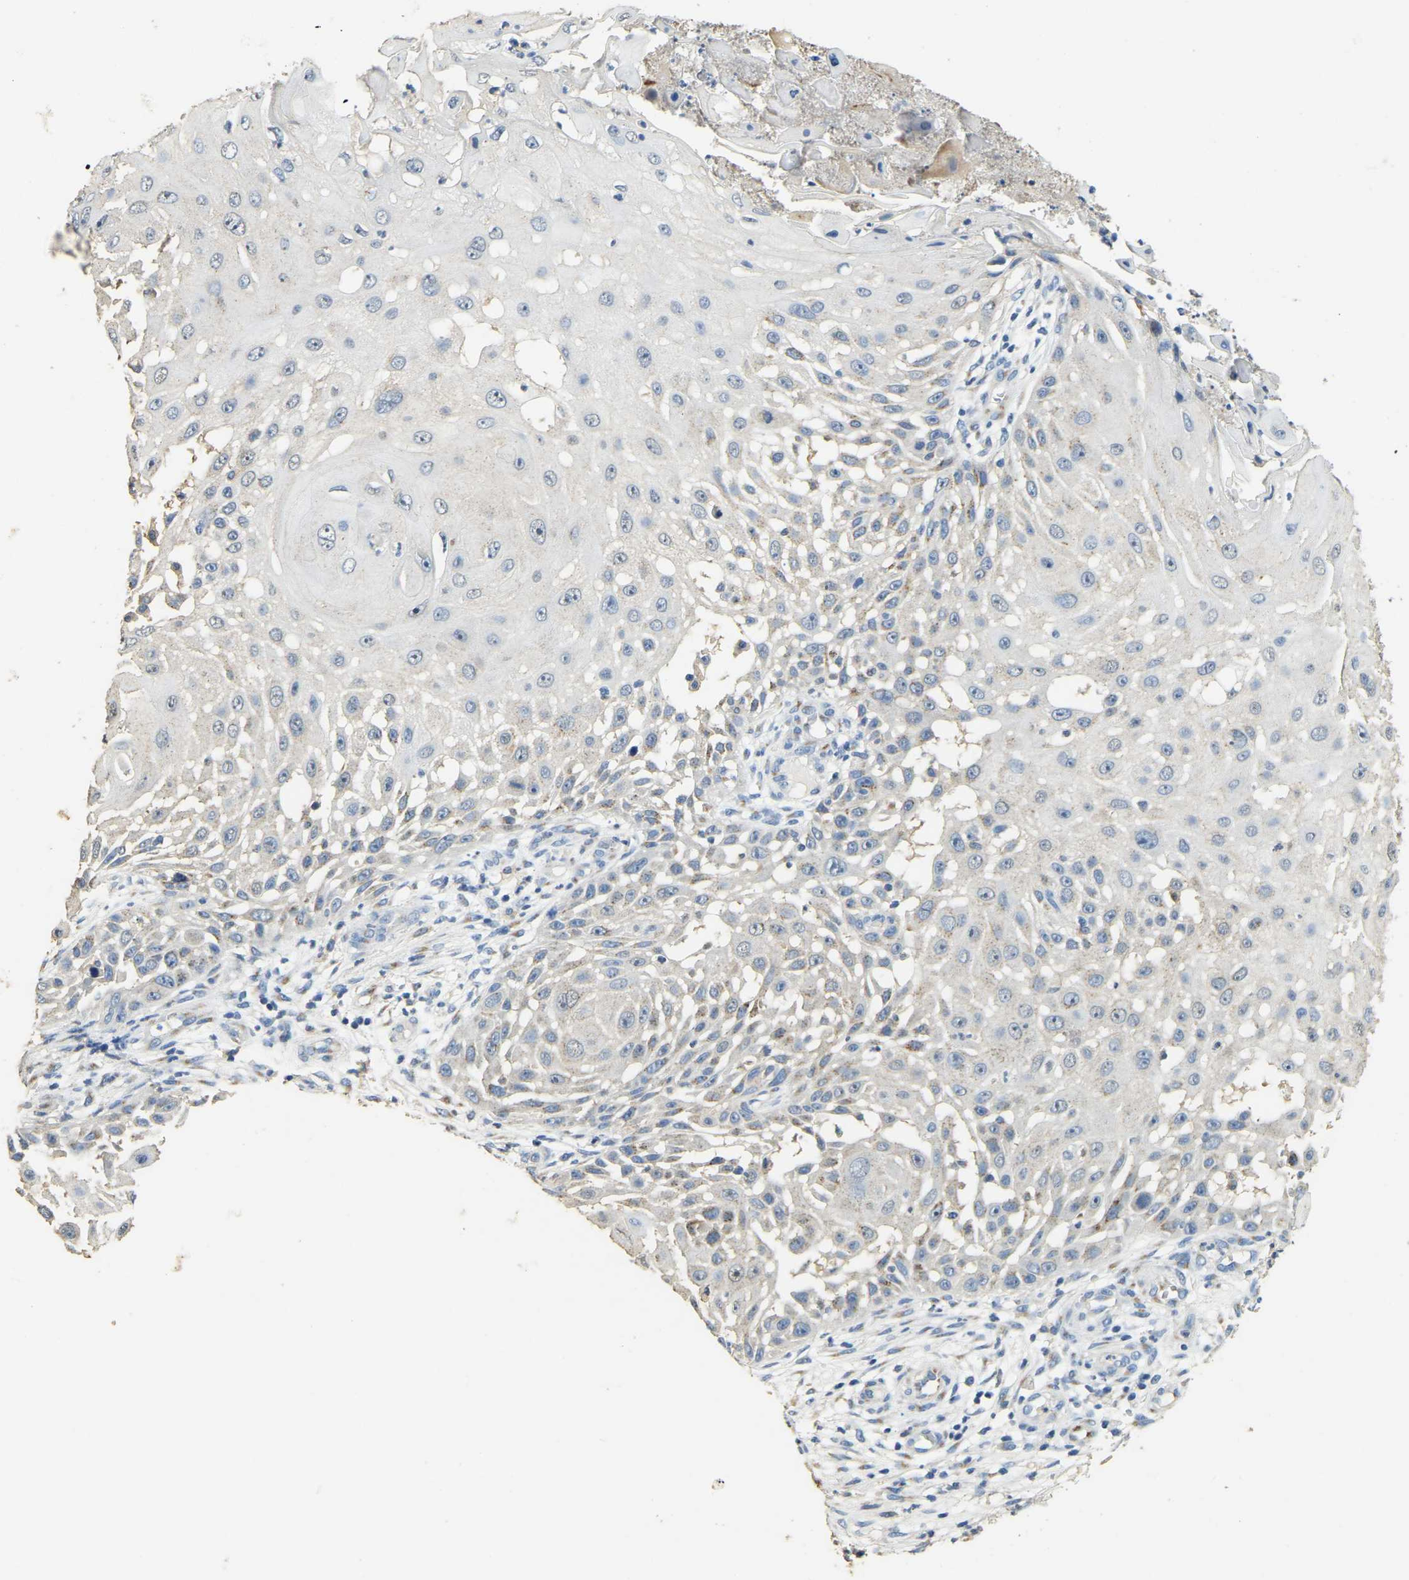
{"staining": {"intensity": "negative", "quantity": "none", "location": "none"}, "tissue": "skin cancer", "cell_type": "Tumor cells", "image_type": "cancer", "snomed": [{"axis": "morphology", "description": "Squamous cell carcinoma, NOS"}, {"axis": "topography", "description": "Skin"}], "caption": "This micrograph is of skin cancer (squamous cell carcinoma) stained with IHC to label a protein in brown with the nuclei are counter-stained blue. There is no staining in tumor cells. (DAB (3,3'-diaminobenzidine) IHC with hematoxylin counter stain).", "gene": "FAM174A", "patient": {"sex": "female", "age": 44}}